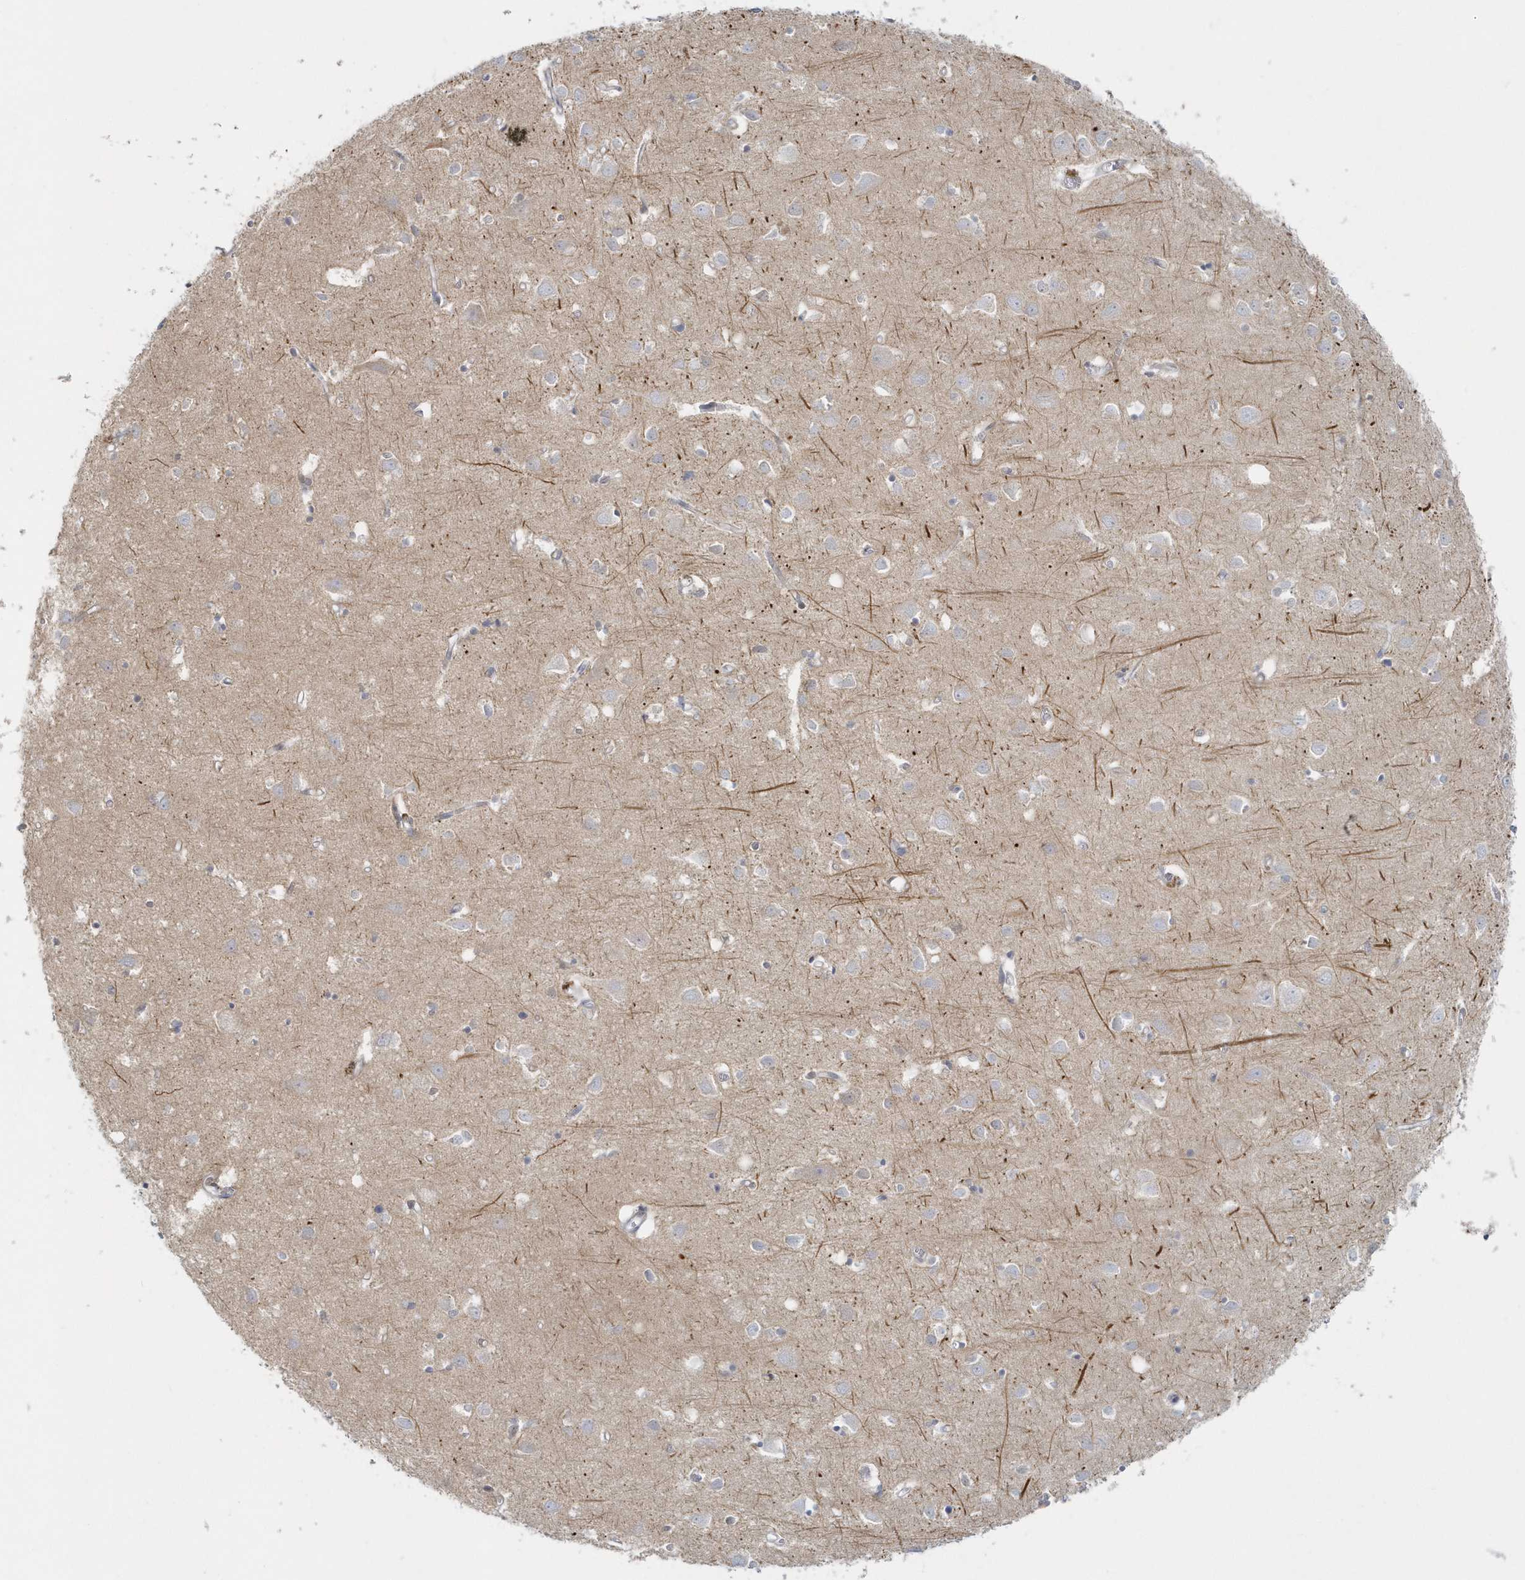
{"staining": {"intensity": "negative", "quantity": "none", "location": "none"}, "tissue": "cerebral cortex", "cell_type": "Endothelial cells", "image_type": "normal", "snomed": [{"axis": "morphology", "description": "Normal tissue, NOS"}, {"axis": "topography", "description": "Cerebral cortex"}], "caption": "Histopathology image shows no protein positivity in endothelial cells of normal cerebral cortex.", "gene": "BLTP3A", "patient": {"sex": "female", "age": 64}}